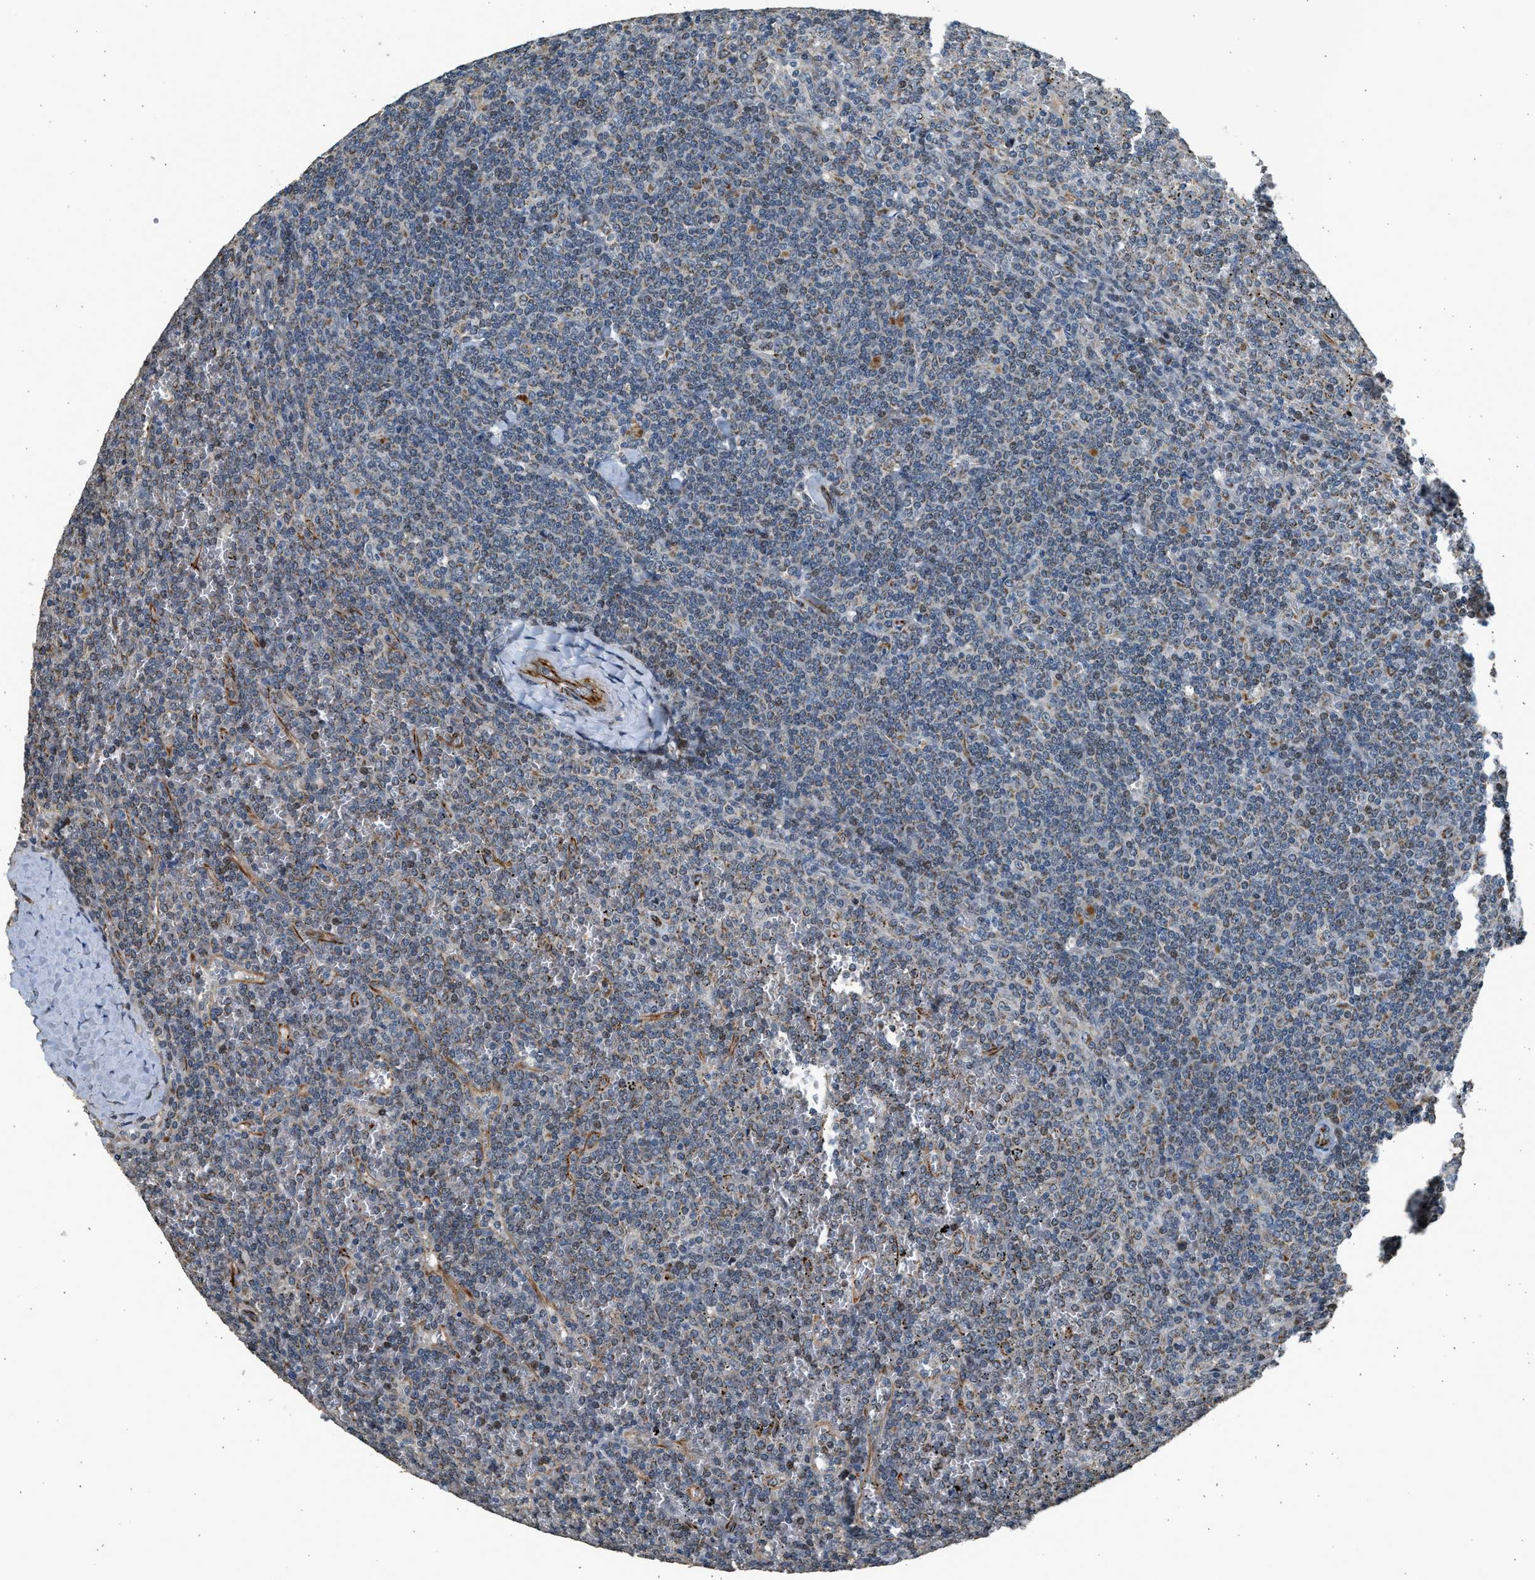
{"staining": {"intensity": "negative", "quantity": "none", "location": "none"}, "tissue": "lymphoma", "cell_type": "Tumor cells", "image_type": "cancer", "snomed": [{"axis": "morphology", "description": "Malignant lymphoma, non-Hodgkin's type, Low grade"}, {"axis": "topography", "description": "Spleen"}], "caption": "This micrograph is of malignant lymphoma, non-Hodgkin's type (low-grade) stained with IHC to label a protein in brown with the nuclei are counter-stained blue. There is no positivity in tumor cells.", "gene": "PCLO", "patient": {"sex": "female", "age": 19}}